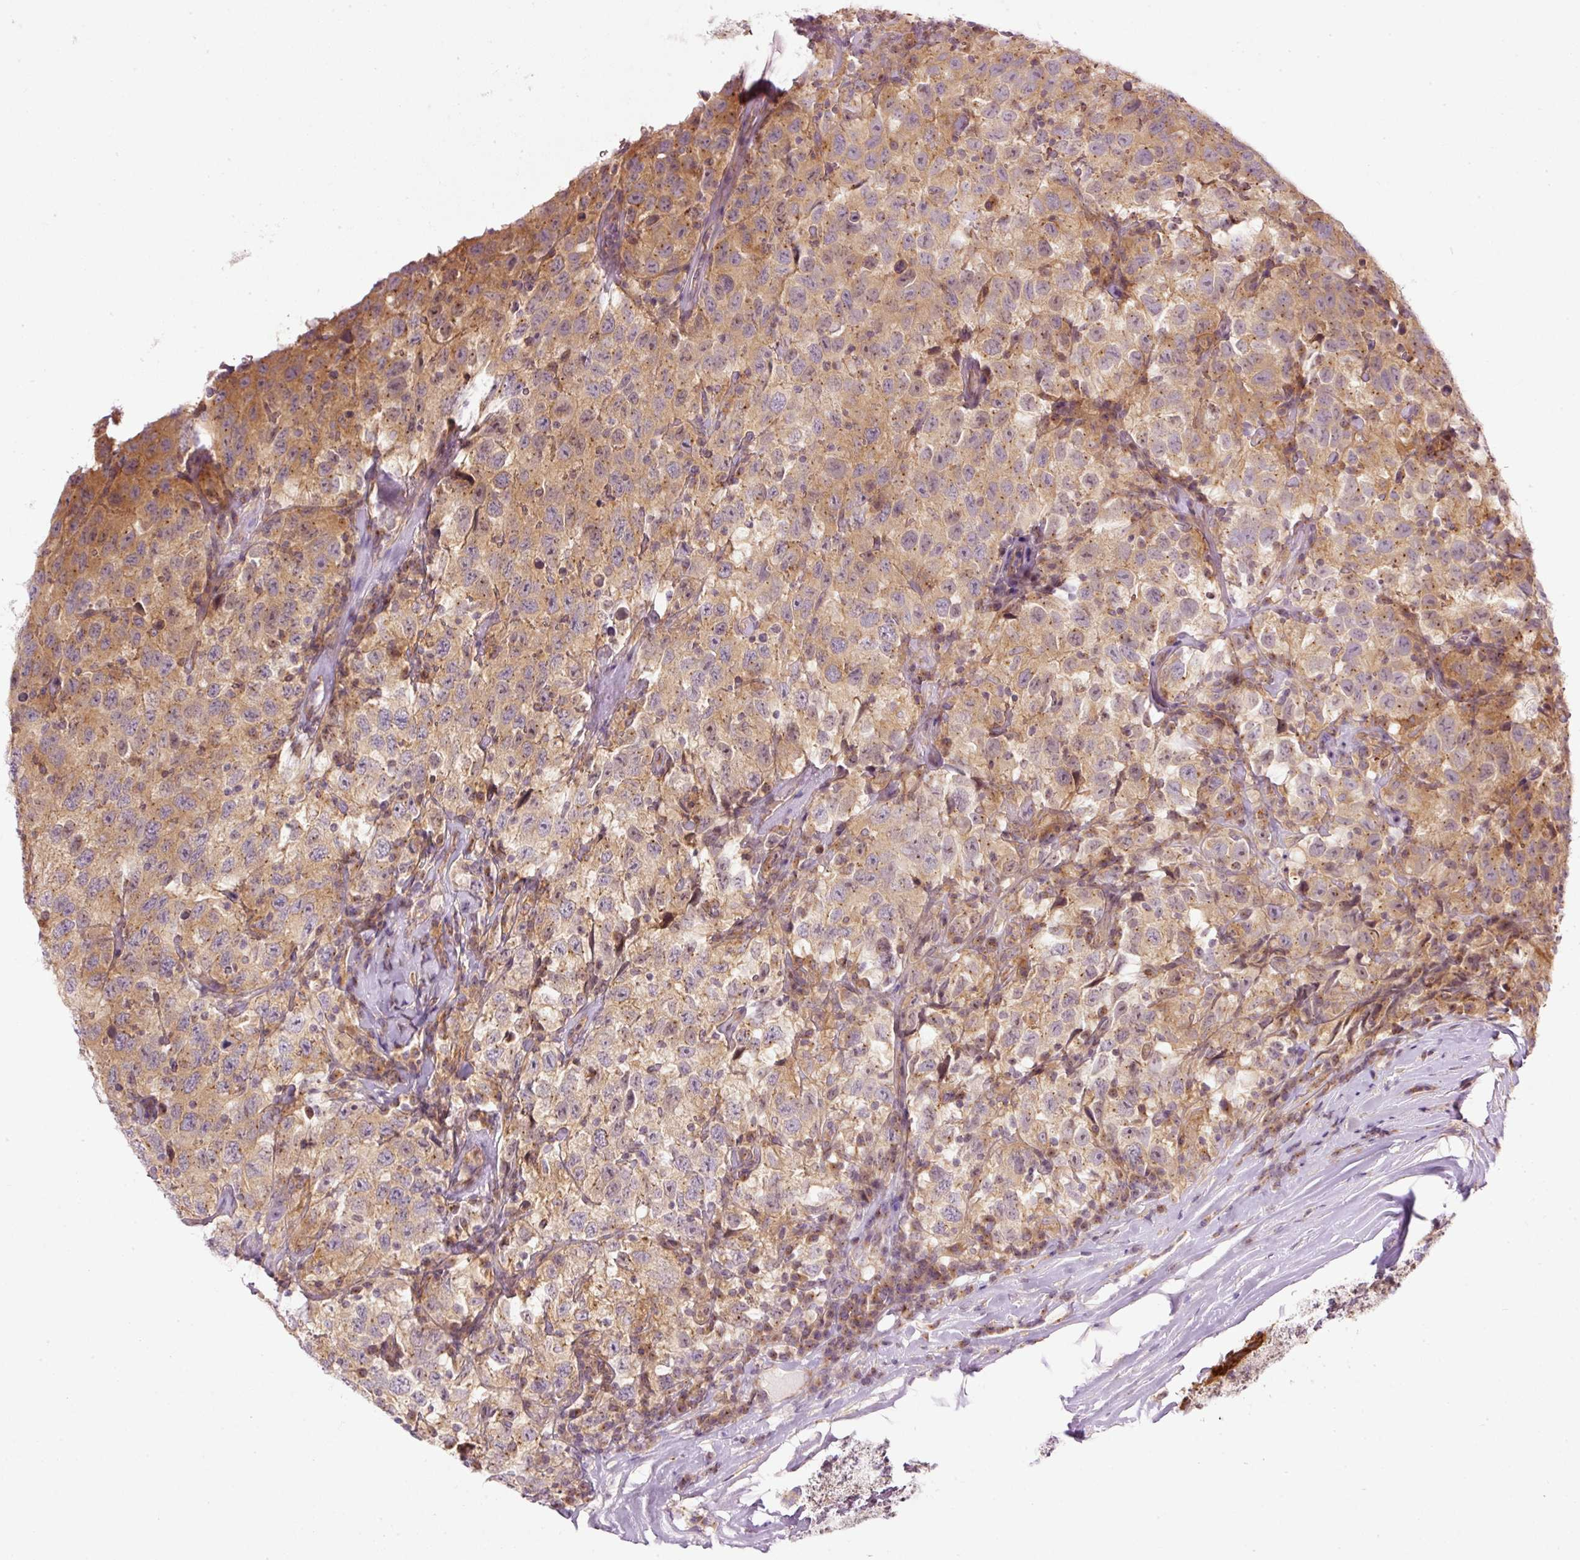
{"staining": {"intensity": "moderate", "quantity": ">75%", "location": "cytoplasmic/membranous"}, "tissue": "testis cancer", "cell_type": "Tumor cells", "image_type": "cancer", "snomed": [{"axis": "morphology", "description": "Seminoma, NOS"}, {"axis": "topography", "description": "Testis"}], "caption": "IHC staining of testis cancer, which reveals medium levels of moderate cytoplasmic/membranous positivity in approximately >75% of tumor cells indicating moderate cytoplasmic/membranous protein staining. The staining was performed using DAB (brown) for protein detection and nuclei were counterstained in hematoxylin (blue).", "gene": "MZT2B", "patient": {"sex": "male", "age": 41}}